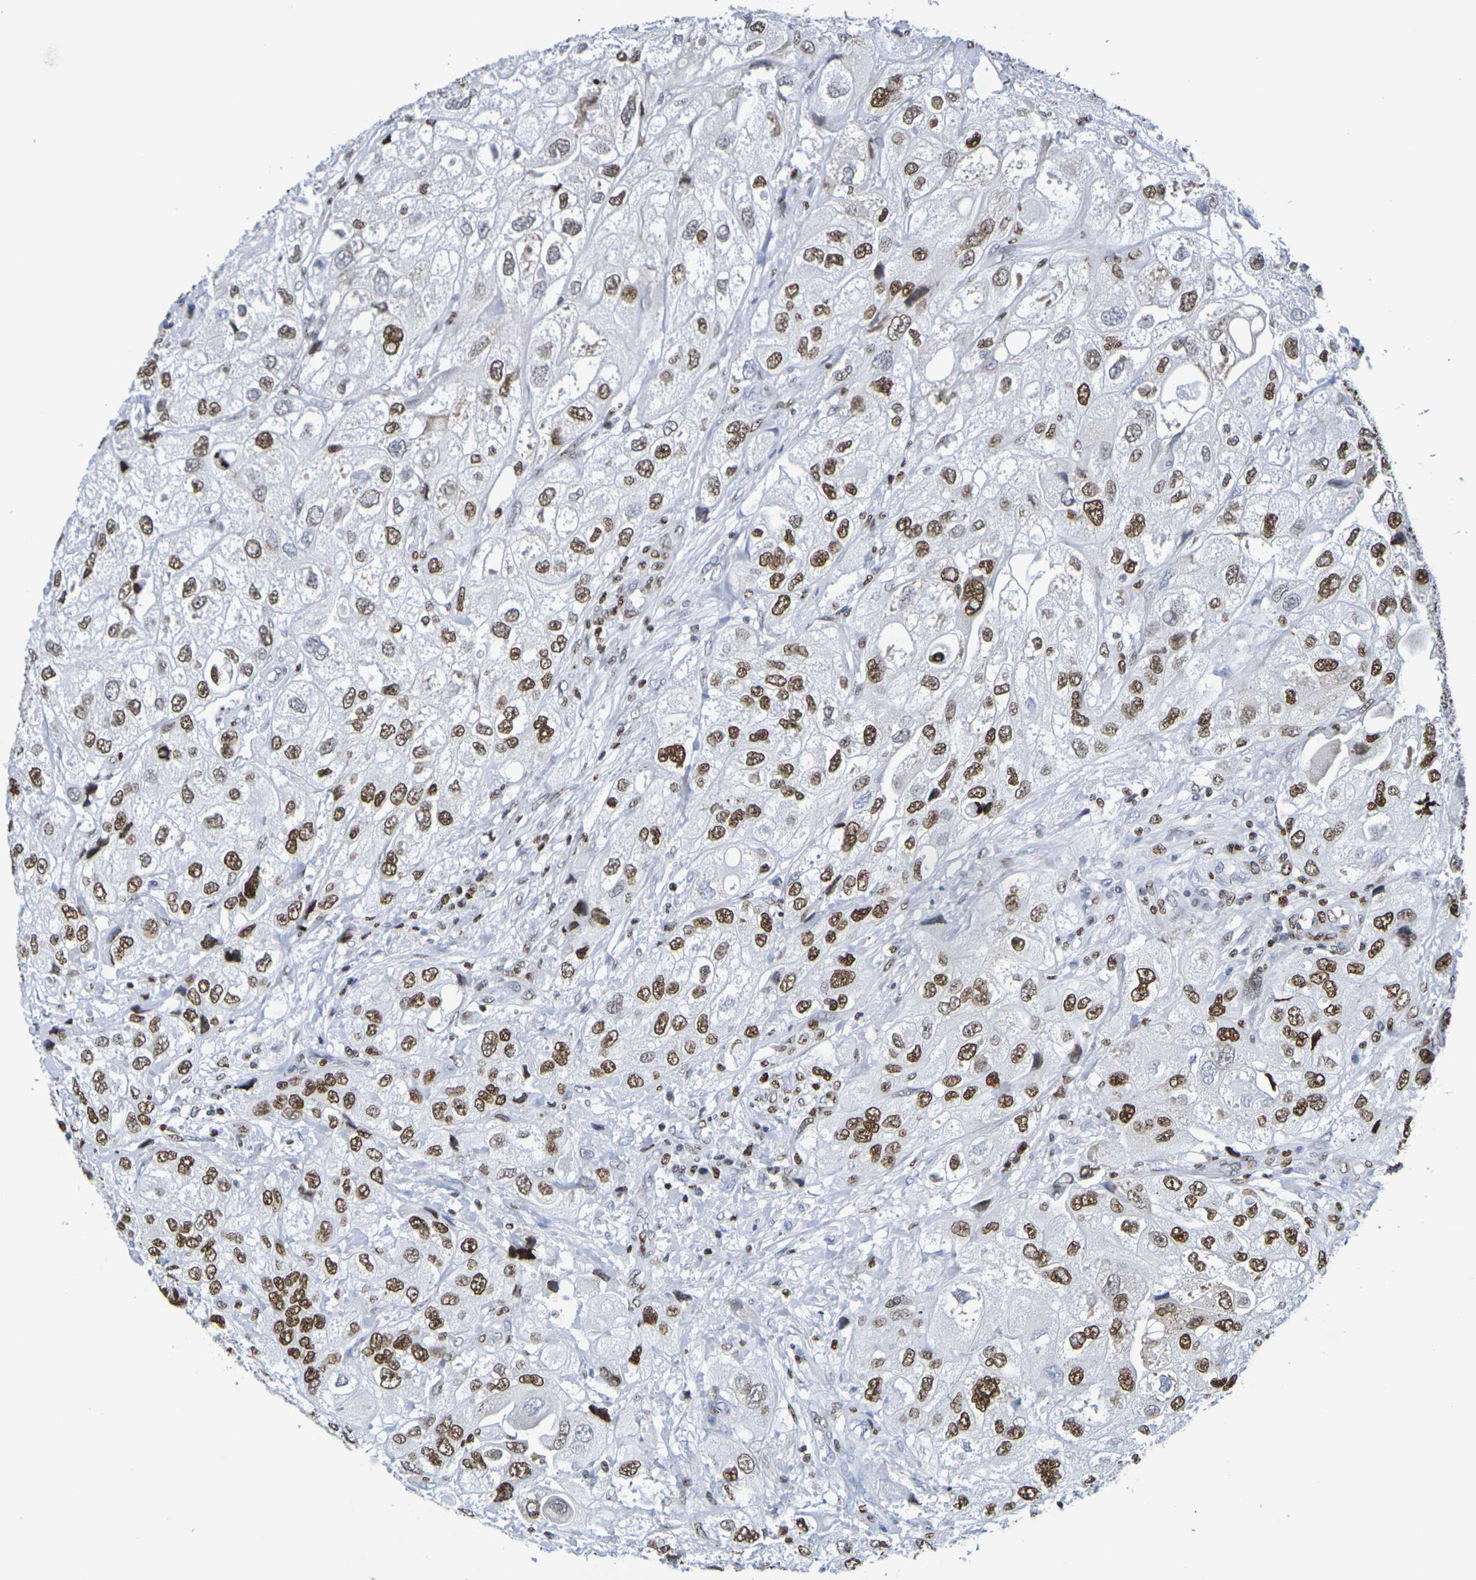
{"staining": {"intensity": "moderate", "quantity": ">75%", "location": "nuclear"}, "tissue": "urothelial cancer", "cell_type": "Tumor cells", "image_type": "cancer", "snomed": [{"axis": "morphology", "description": "Urothelial carcinoma, High grade"}, {"axis": "topography", "description": "Urinary bladder"}], "caption": "IHC (DAB (3,3'-diaminobenzidine)) staining of urothelial cancer displays moderate nuclear protein expression in about >75% of tumor cells.", "gene": "H1-5", "patient": {"sex": "female", "age": 64}}